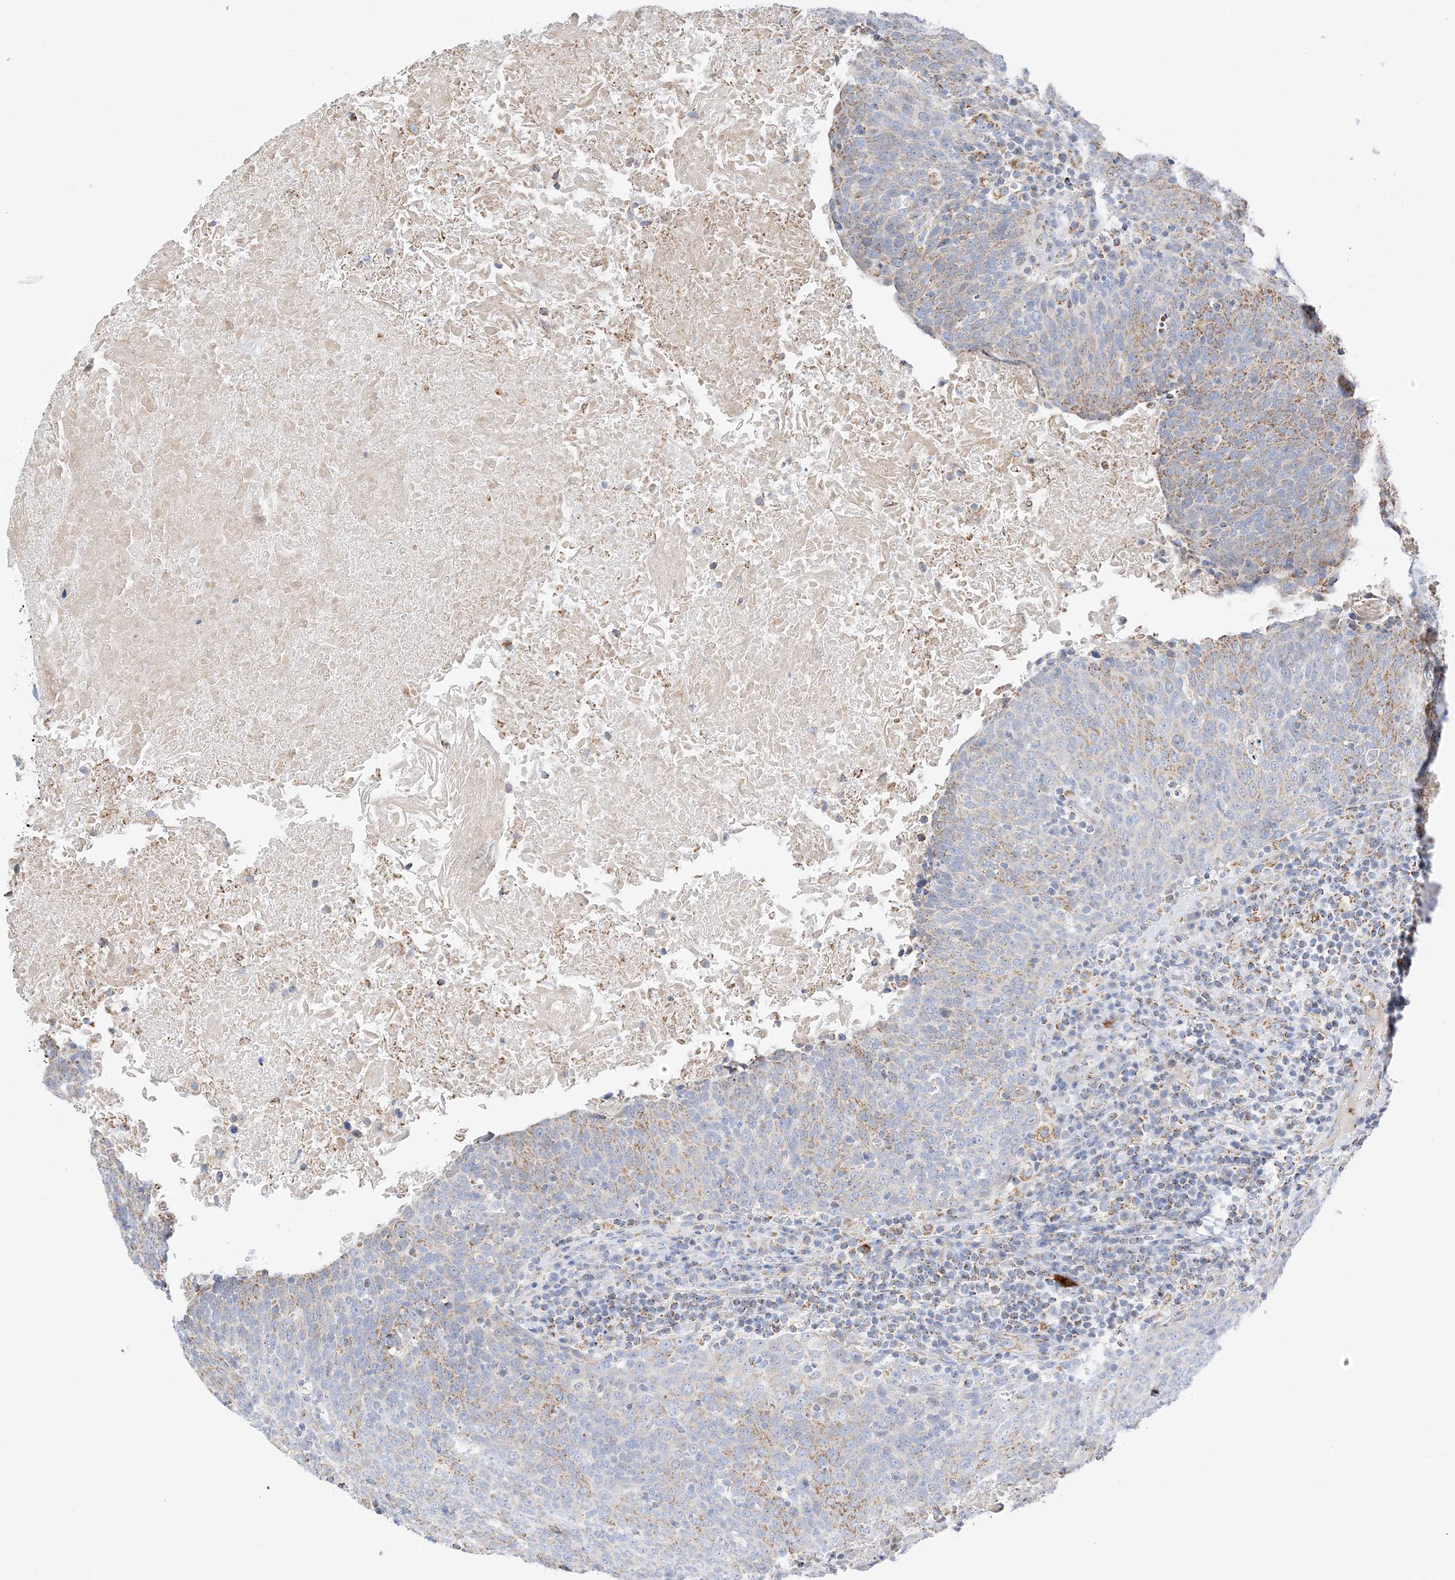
{"staining": {"intensity": "moderate", "quantity": "25%-75%", "location": "cytoplasmic/membranous"}, "tissue": "head and neck cancer", "cell_type": "Tumor cells", "image_type": "cancer", "snomed": [{"axis": "morphology", "description": "Squamous cell carcinoma, NOS"}, {"axis": "morphology", "description": "Squamous cell carcinoma, metastatic, NOS"}, {"axis": "topography", "description": "Lymph node"}, {"axis": "topography", "description": "Head-Neck"}], "caption": "Immunohistochemistry image of neoplastic tissue: human head and neck squamous cell carcinoma stained using immunohistochemistry reveals medium levels of moderate protein expression localized specifically in the cytoplasmic/membranous of tumor cells, appearing as a cytoplasmic/membranous brown color.", "gene": "CAPN13", "patient": {"sex": "male", "age": 62}}